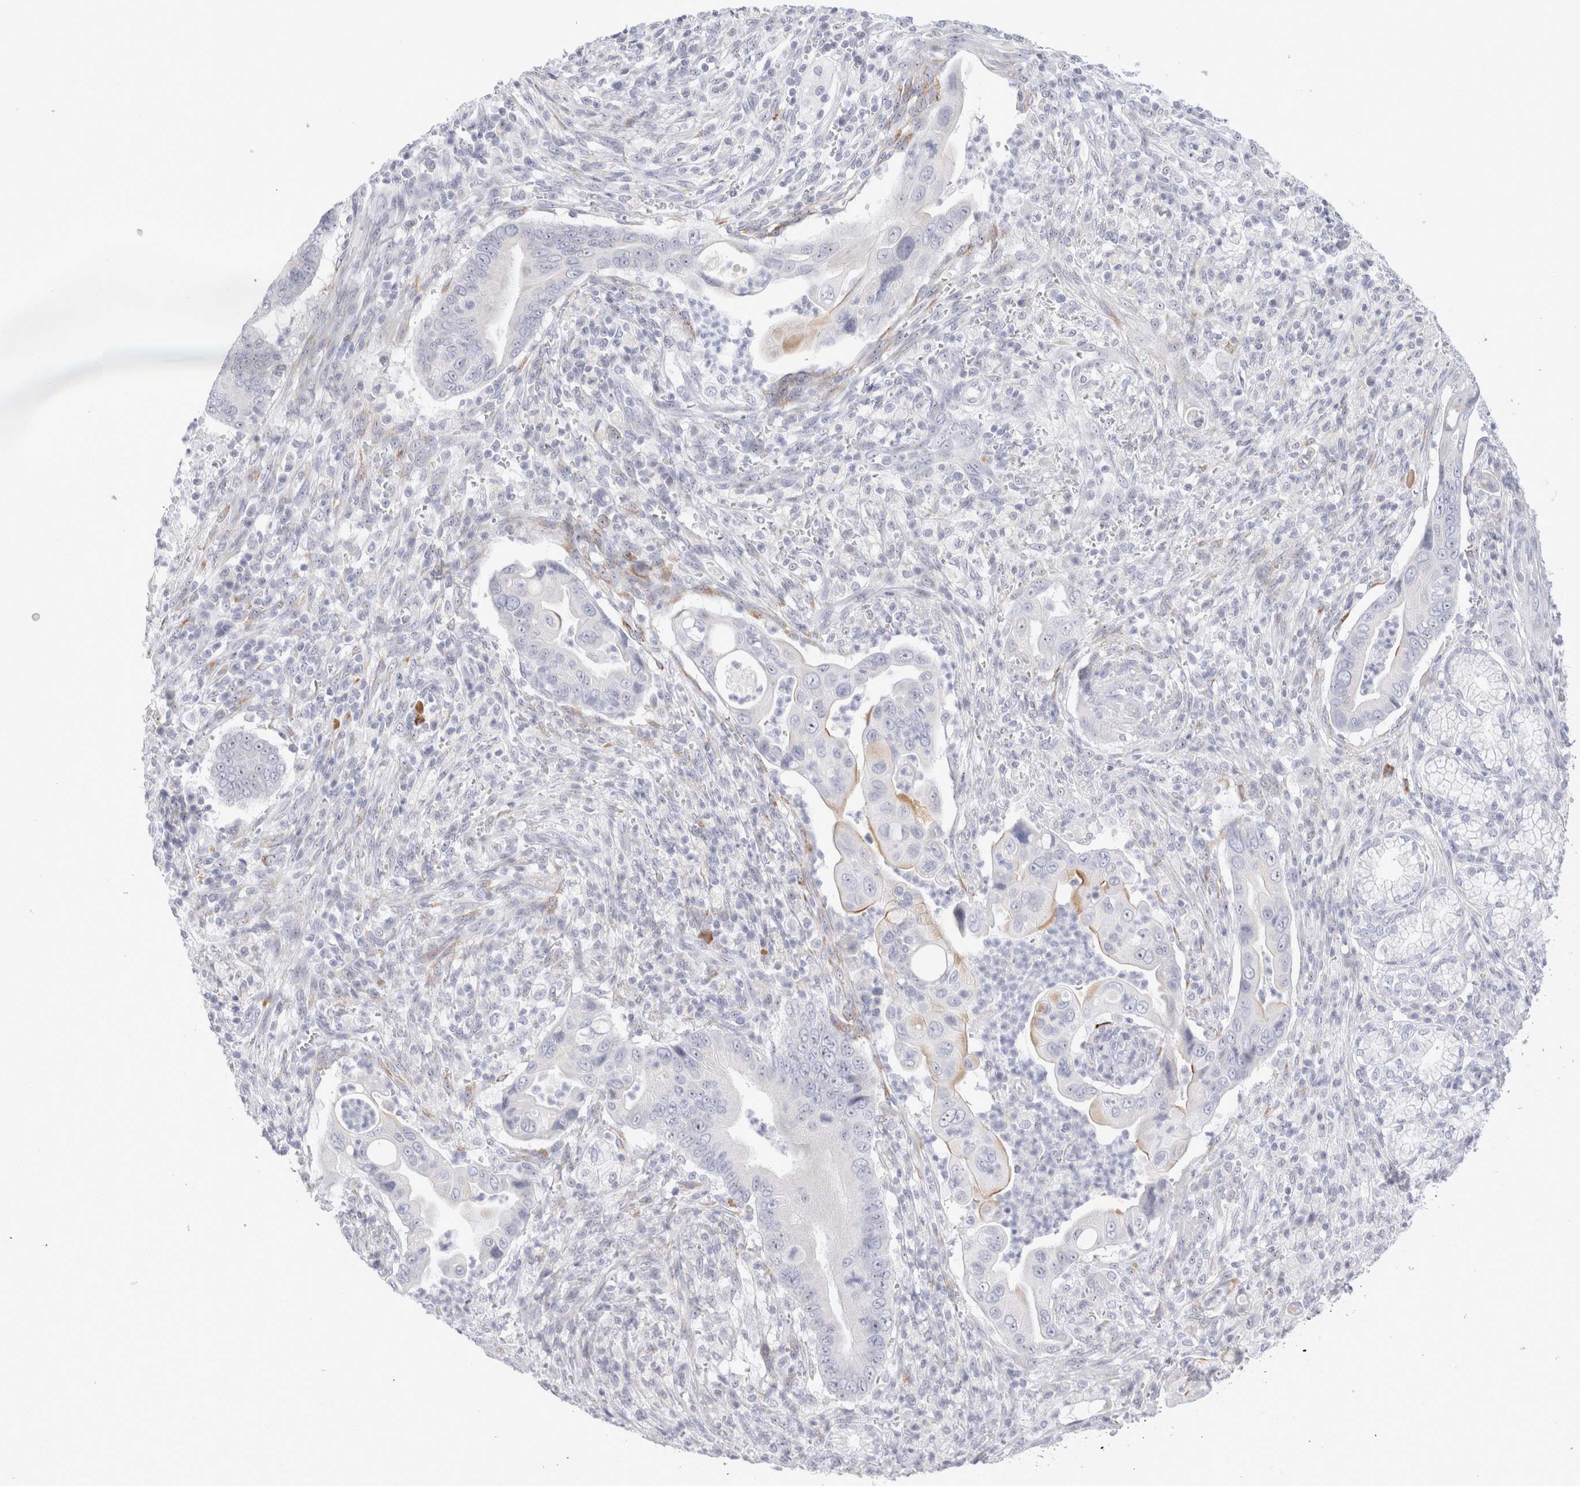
{"staining": {"intensity": "moderate", "quantity": "<25%", "location": "cytoplasmic/membranous"}, "tissue": "pancreatic cancer", "cell_type": "Tumor cells", "image_type": "cancer", "snomed": [{"axis": "morphology", "description": "Adenocarcinoma, NOS"}, {"axis": "topography", "description": "Pancreas"}], "caption": "Moderate cytoplasmic/membranous staining is appreciated in about <25% of tumor cells in pancreatic cancer (adenocarcinoma).", "gene": "MUC15", "patient": {"sex": "male", "age": 78}}